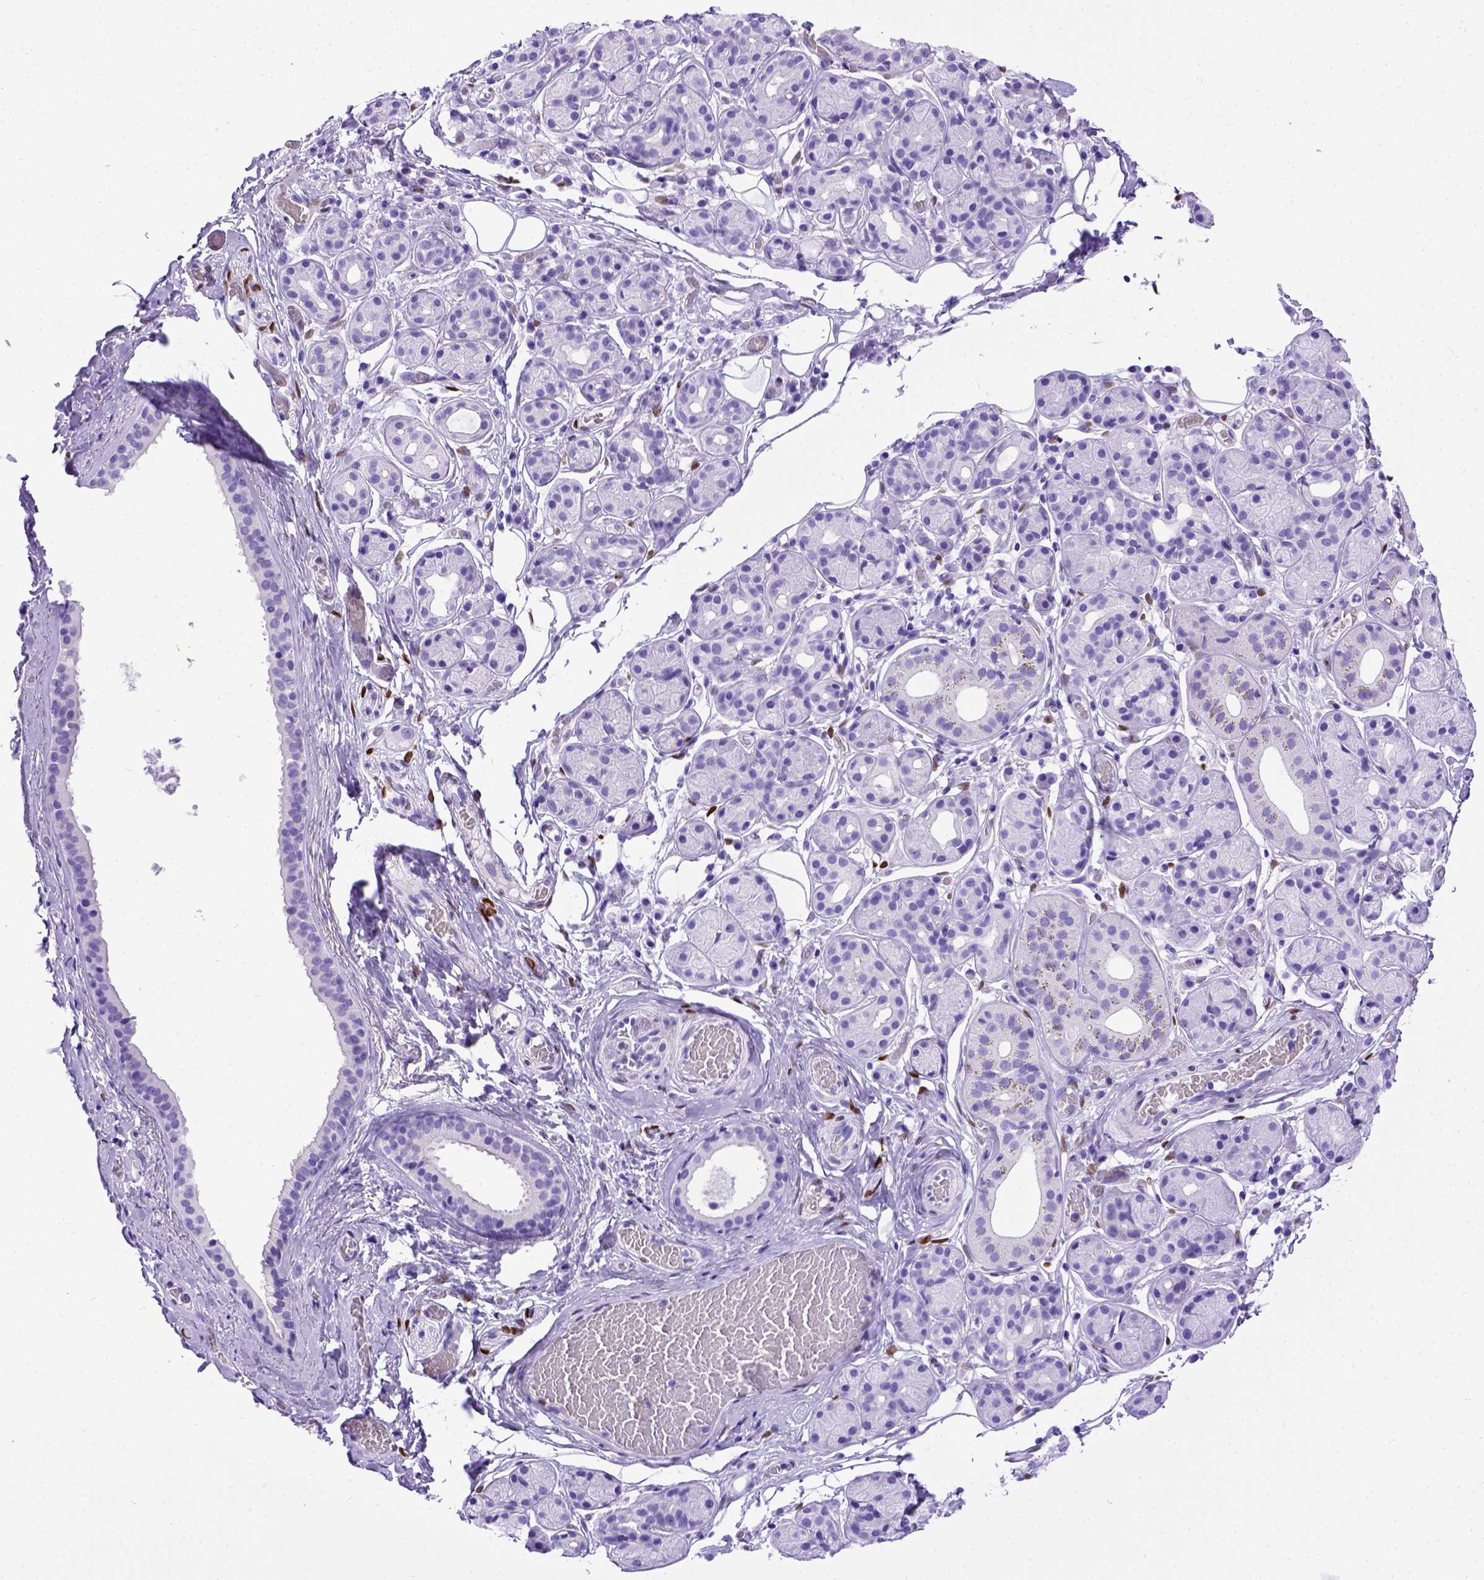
{"staining": {"intensity": "negative", "quantity": "none", "location": "none"}, "tissue": "salivary gland", "cell_type": "Glandular cells", "image_type": "normal", "snomed": [{"axis": "morphology", "description": "Normal tissue, NOS"}, {"axis": "topography", "description": "Salivary gland"}, {"axis": "topography", "description": "Peripheral nerve tissue"}], "caption": "The histopathology image demonstrates no staining of glandular cells in benign salivary gland. The staining was performed using DAB to visualize the protein expression in brown, while the nuclei were stained in blue with hematoxylin (Magnification: 20x).", "gene": "MEOX2", "patient": {"sex": "male", "age": 71}}